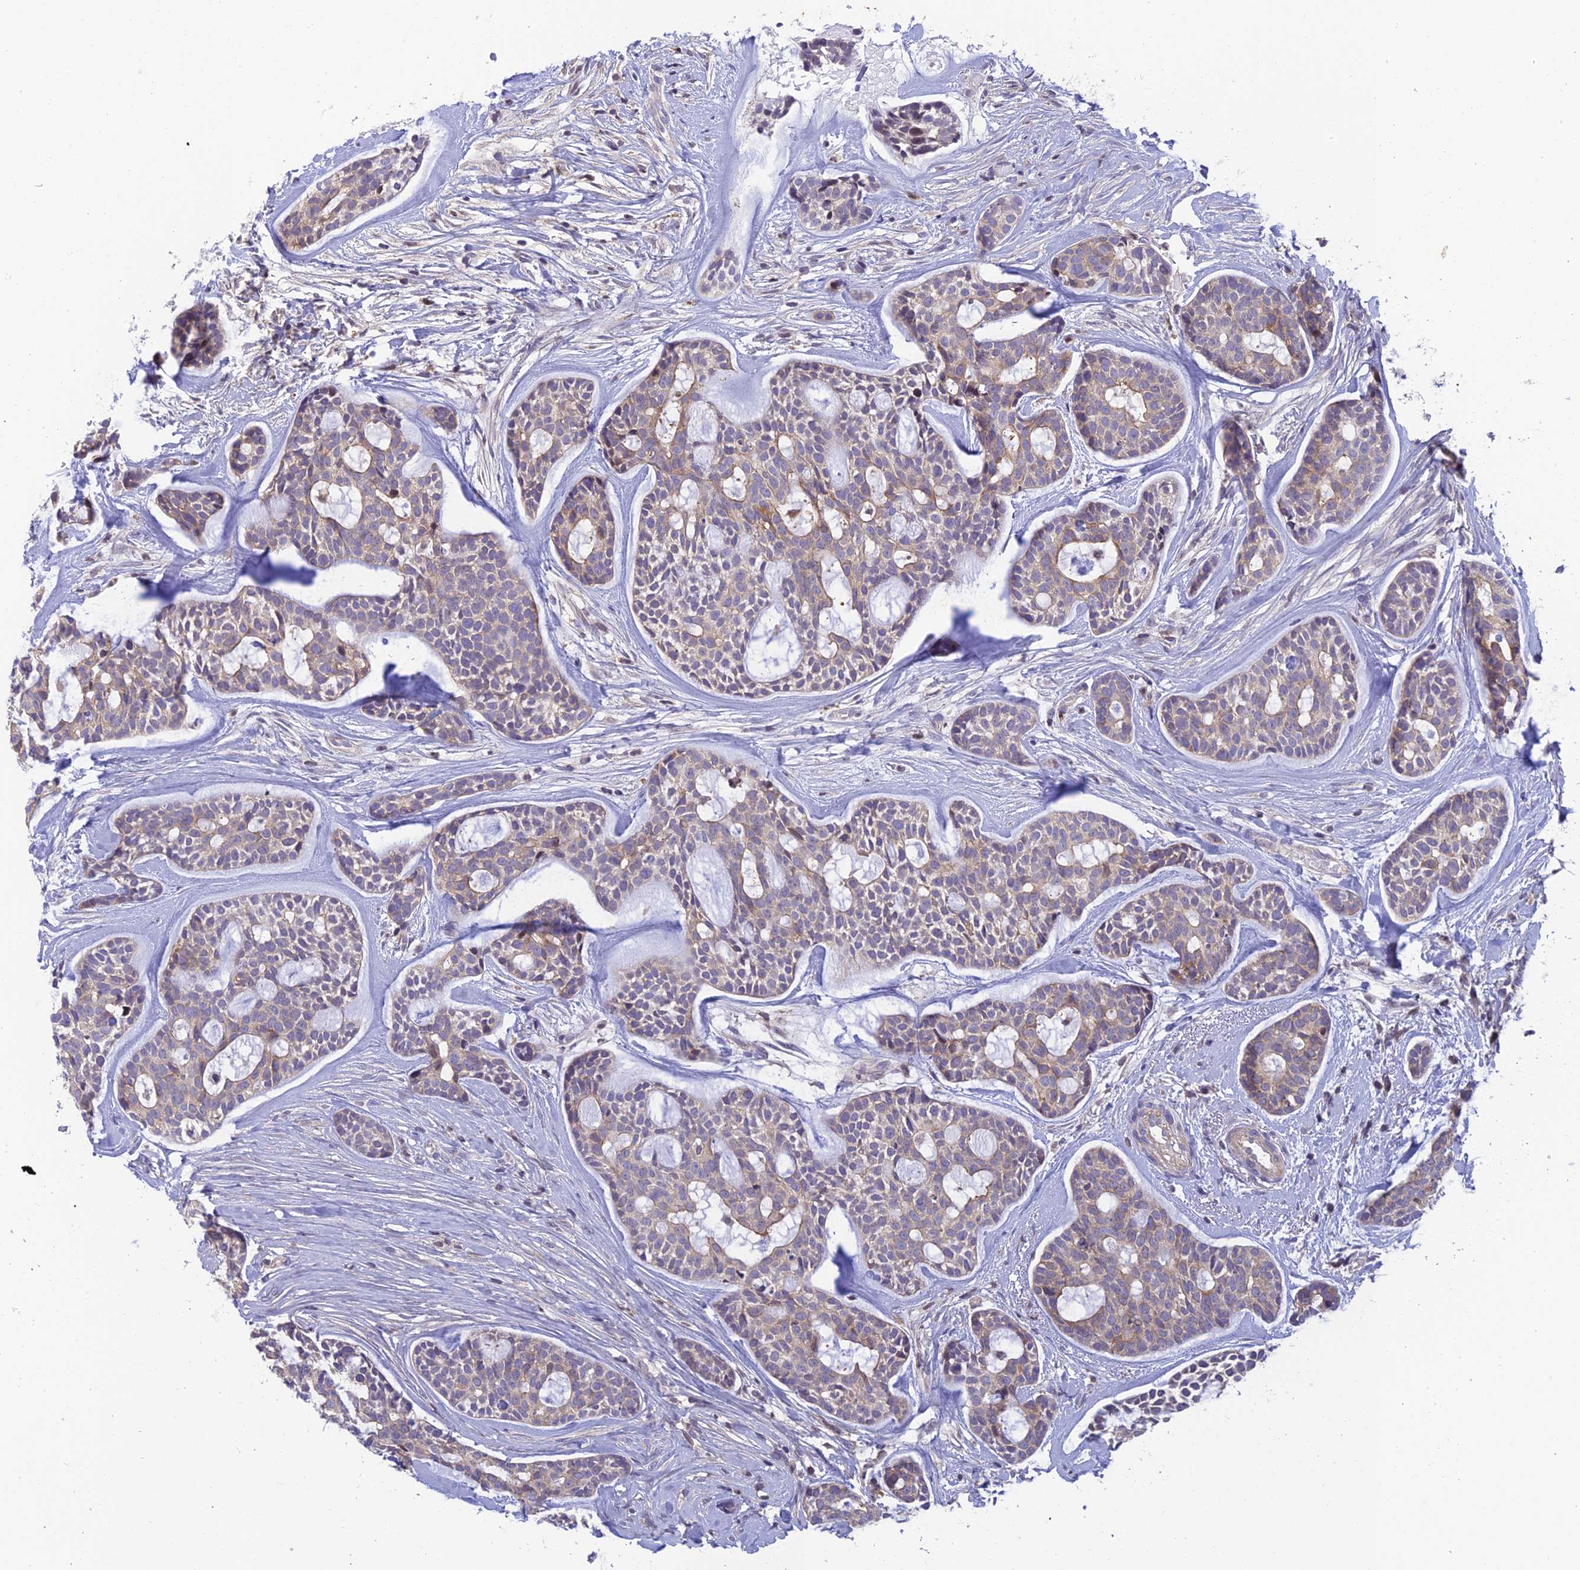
{"staining": {"intensity": "weak", "quantity": "25%-75%", "location": "cytoplasmic/membranous"}, "tissue": "head and neck cancer", "cell_type": "Tumor cells", "image_type": "cancer", "snomed": [{"axis": "morphology", "description": "Normal tissue, NOS"}, {"axis": "morphology", "description": "Adenocarcinoma, NOS"}, {"axis": "topography", "description": "Subcutis"}, {"axis": "topography", "description": "Nasopharynx"}, {"axis": "topography", "description": "Head-Neck"}], "caption": "Head and neck cancer stained with a brown dye displays weak cytoplasmic/membranous positive expression in approximately 25%-75% of tumor cells.", "gene": "BMT2", "patient": {"sex": "female", "age": 73}}